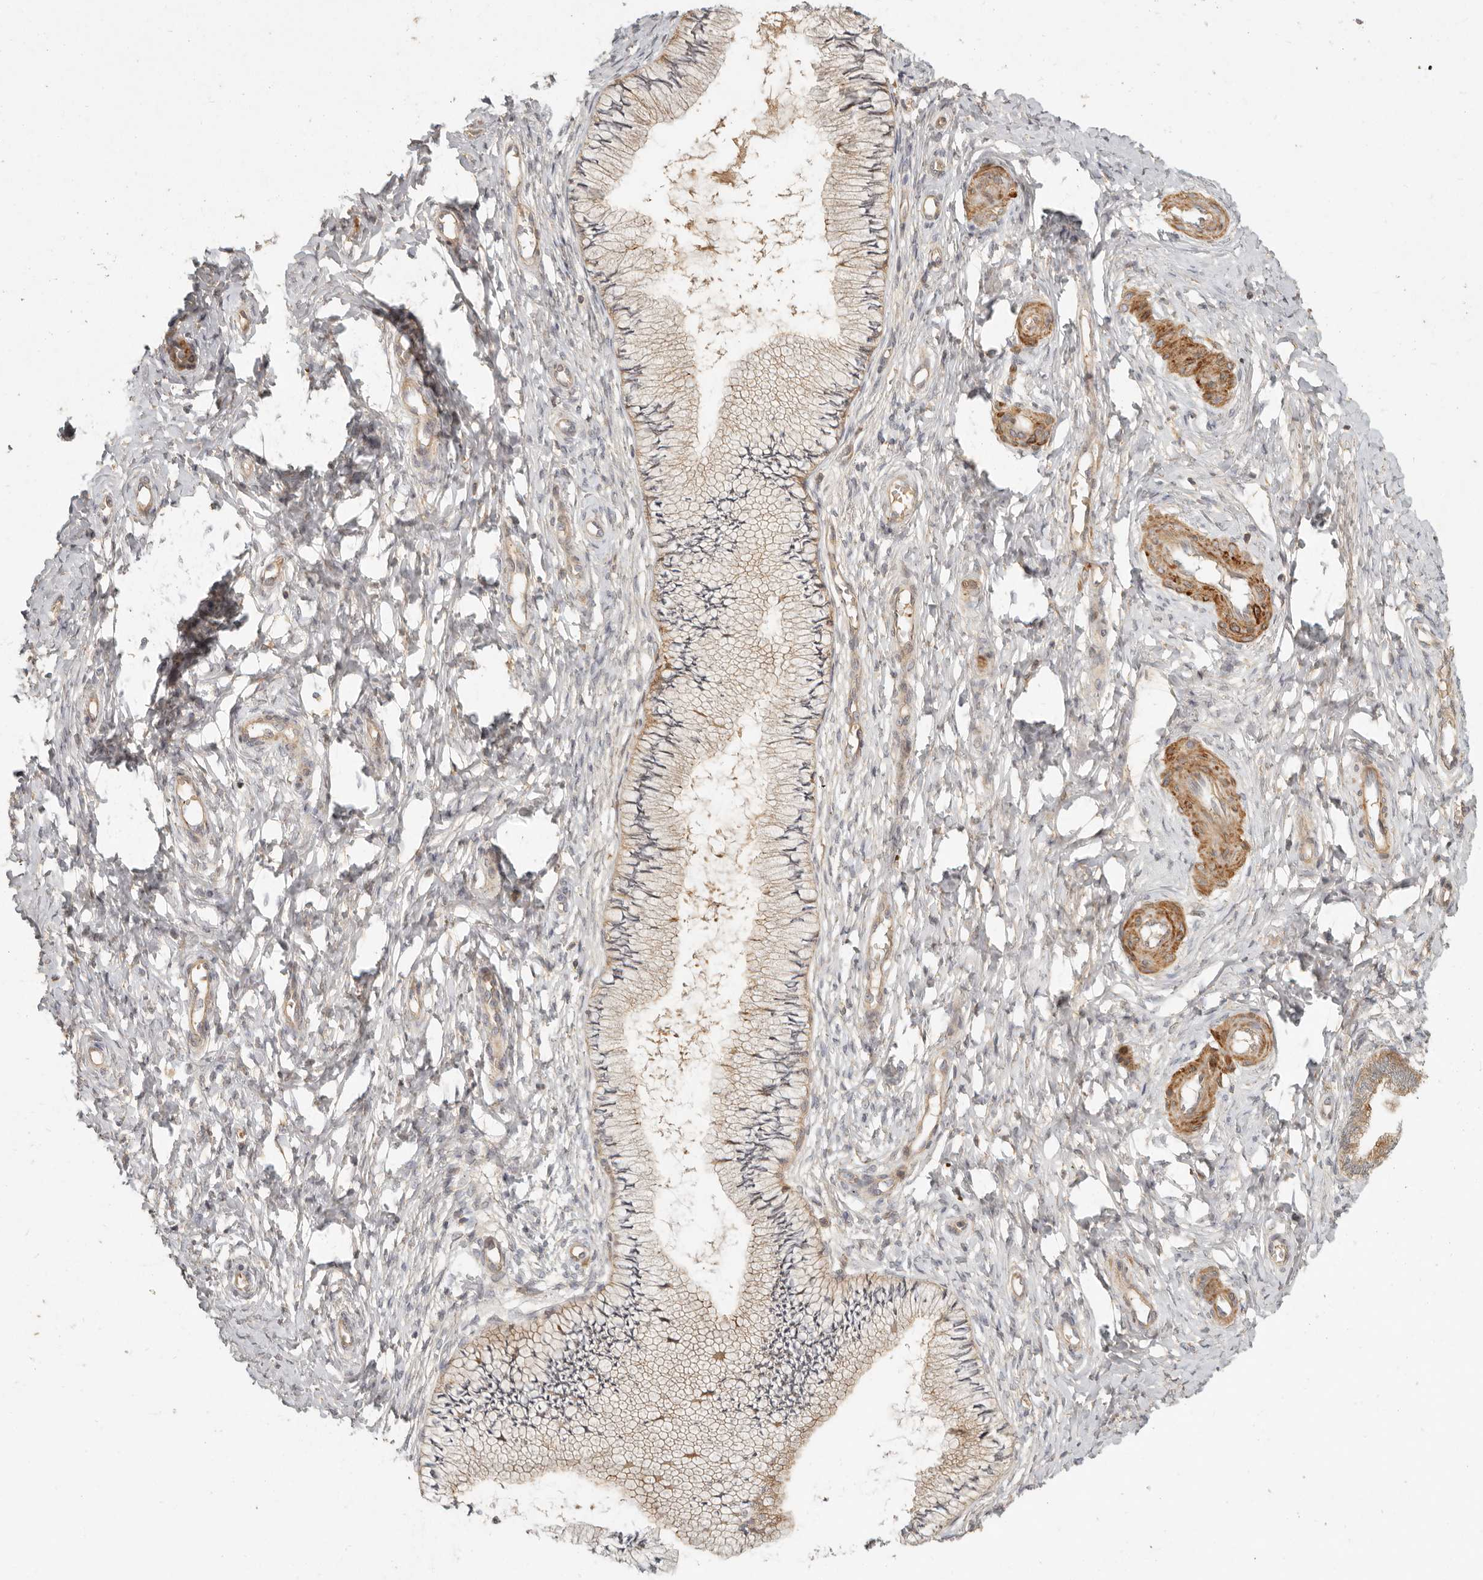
{"staining": {"intensity": "moderate", "quantity": "25%-75%", "location": "cytoplasmic/membranous"}, "tissue": "cervix", "cell_type": "Glandular cells", "image_type": "normal", "snomed": [{"axis": "morphology", "description": "Normal tissue, NOS"}, {"axis": "topography", "description": "Cervix"}], "caption": "A high-resolution image shows immunohistochemistry (IHC) staining of benign cervix, which exhibits moderate cytoplasmic/membranous expression in about 25%-75% of glandular cells. Using DAB (brown) and hematoxylin (blue) stains, captured at high magnification using brightfield microscopy.", "gene": "VIPR1", "patient": {"sex": "female", "age": 36}}